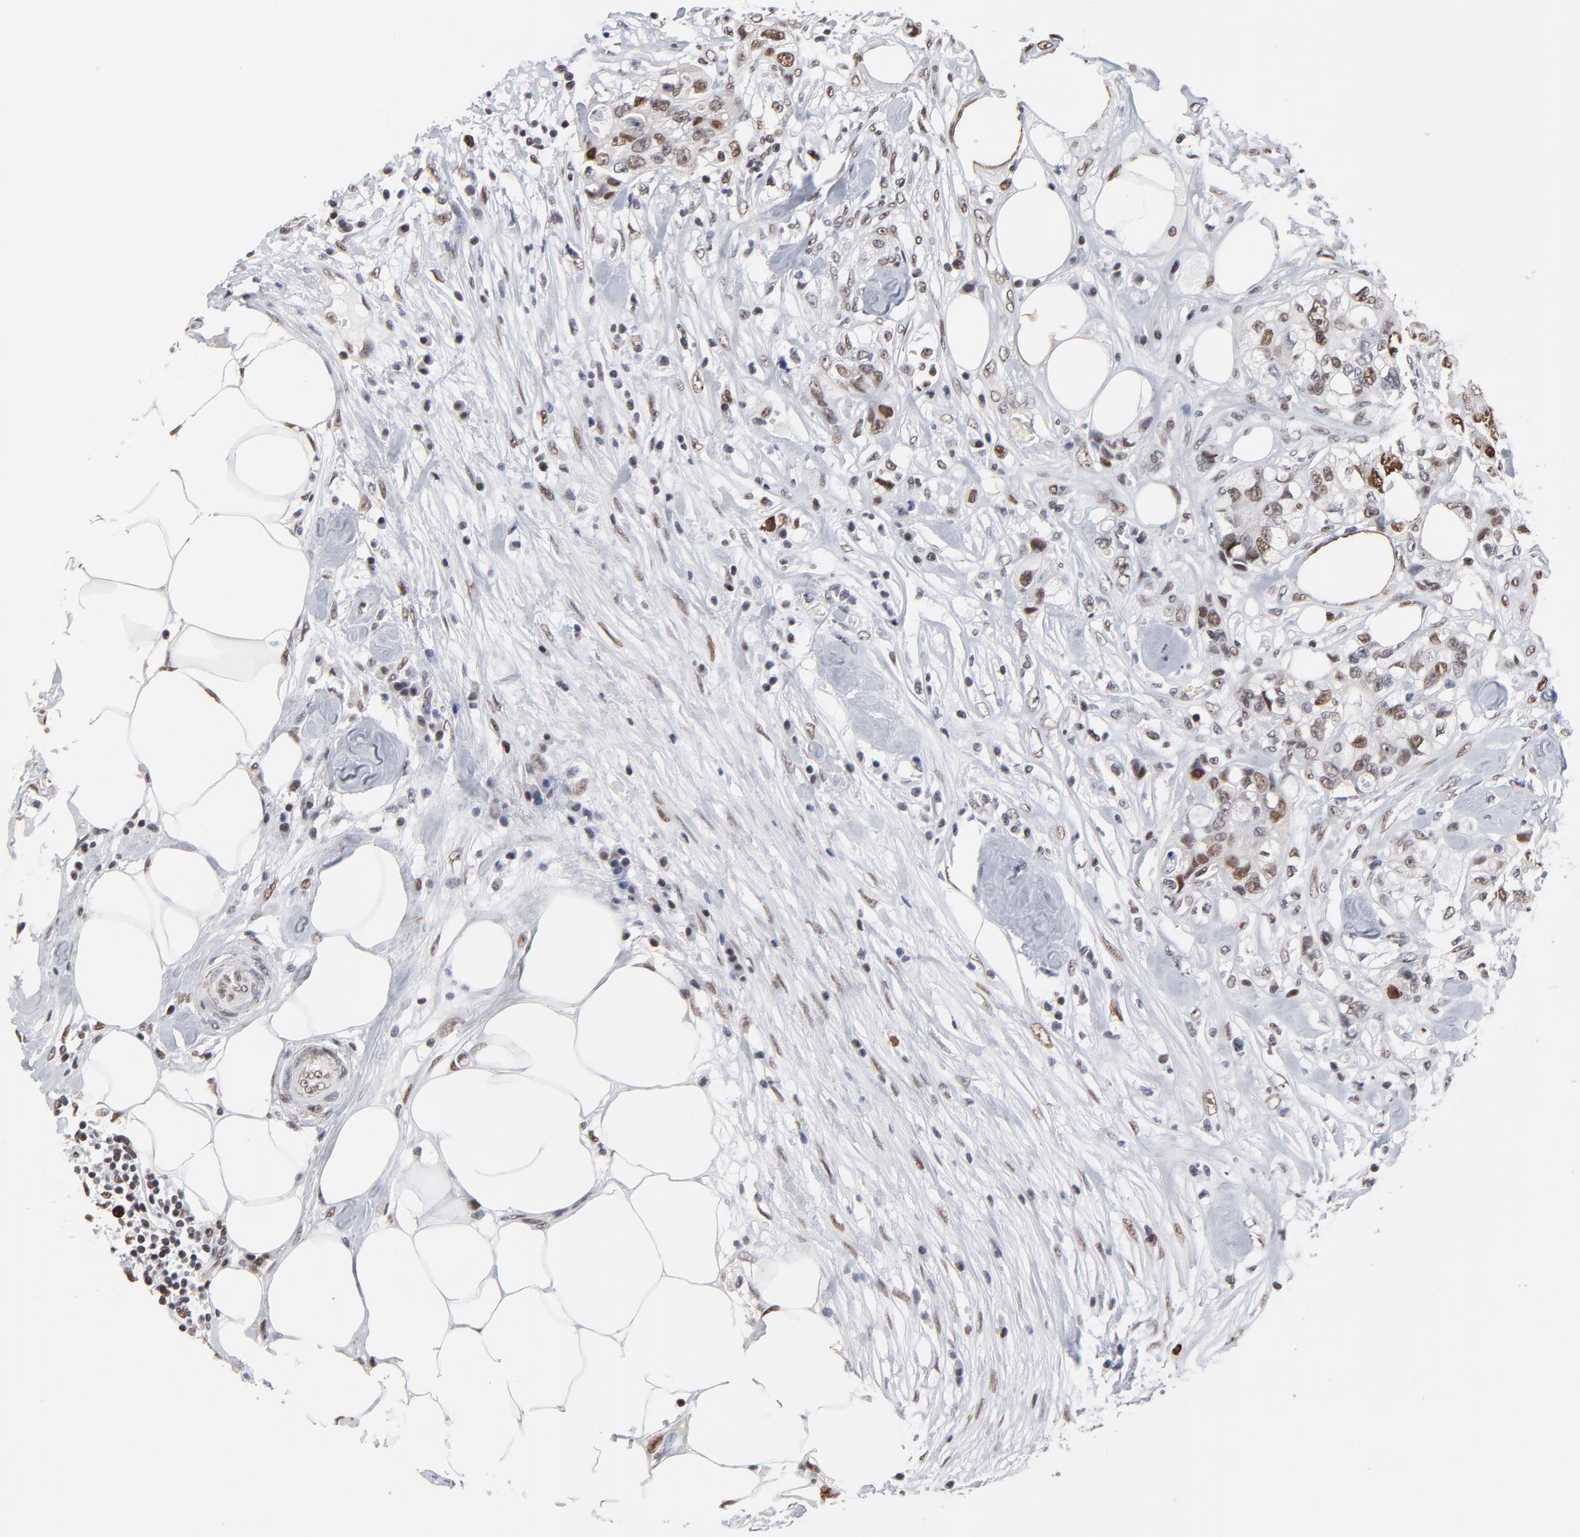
{"staining": {"intensity": "moderate", "quantity": "25%-75%", "location": "nuclear"}, "tissue": "colorectal cancer", "cell_type": "Tumor cells", "image_type": "cancer", "snomed": [{"axis": "morphology", "description": "Adenocarcinoma, NOS"}, {"axis": "topography", "description": "Rectum"}], "caption": "About 25%-75% of tumor cells in adenocarcinoma (colorectal) exhibit moderate nuclear protein staining as visualized by brown immunohistochemical staining.", "gene": "OGFOD1", "patient": {"sex": "female", "age": 57}}